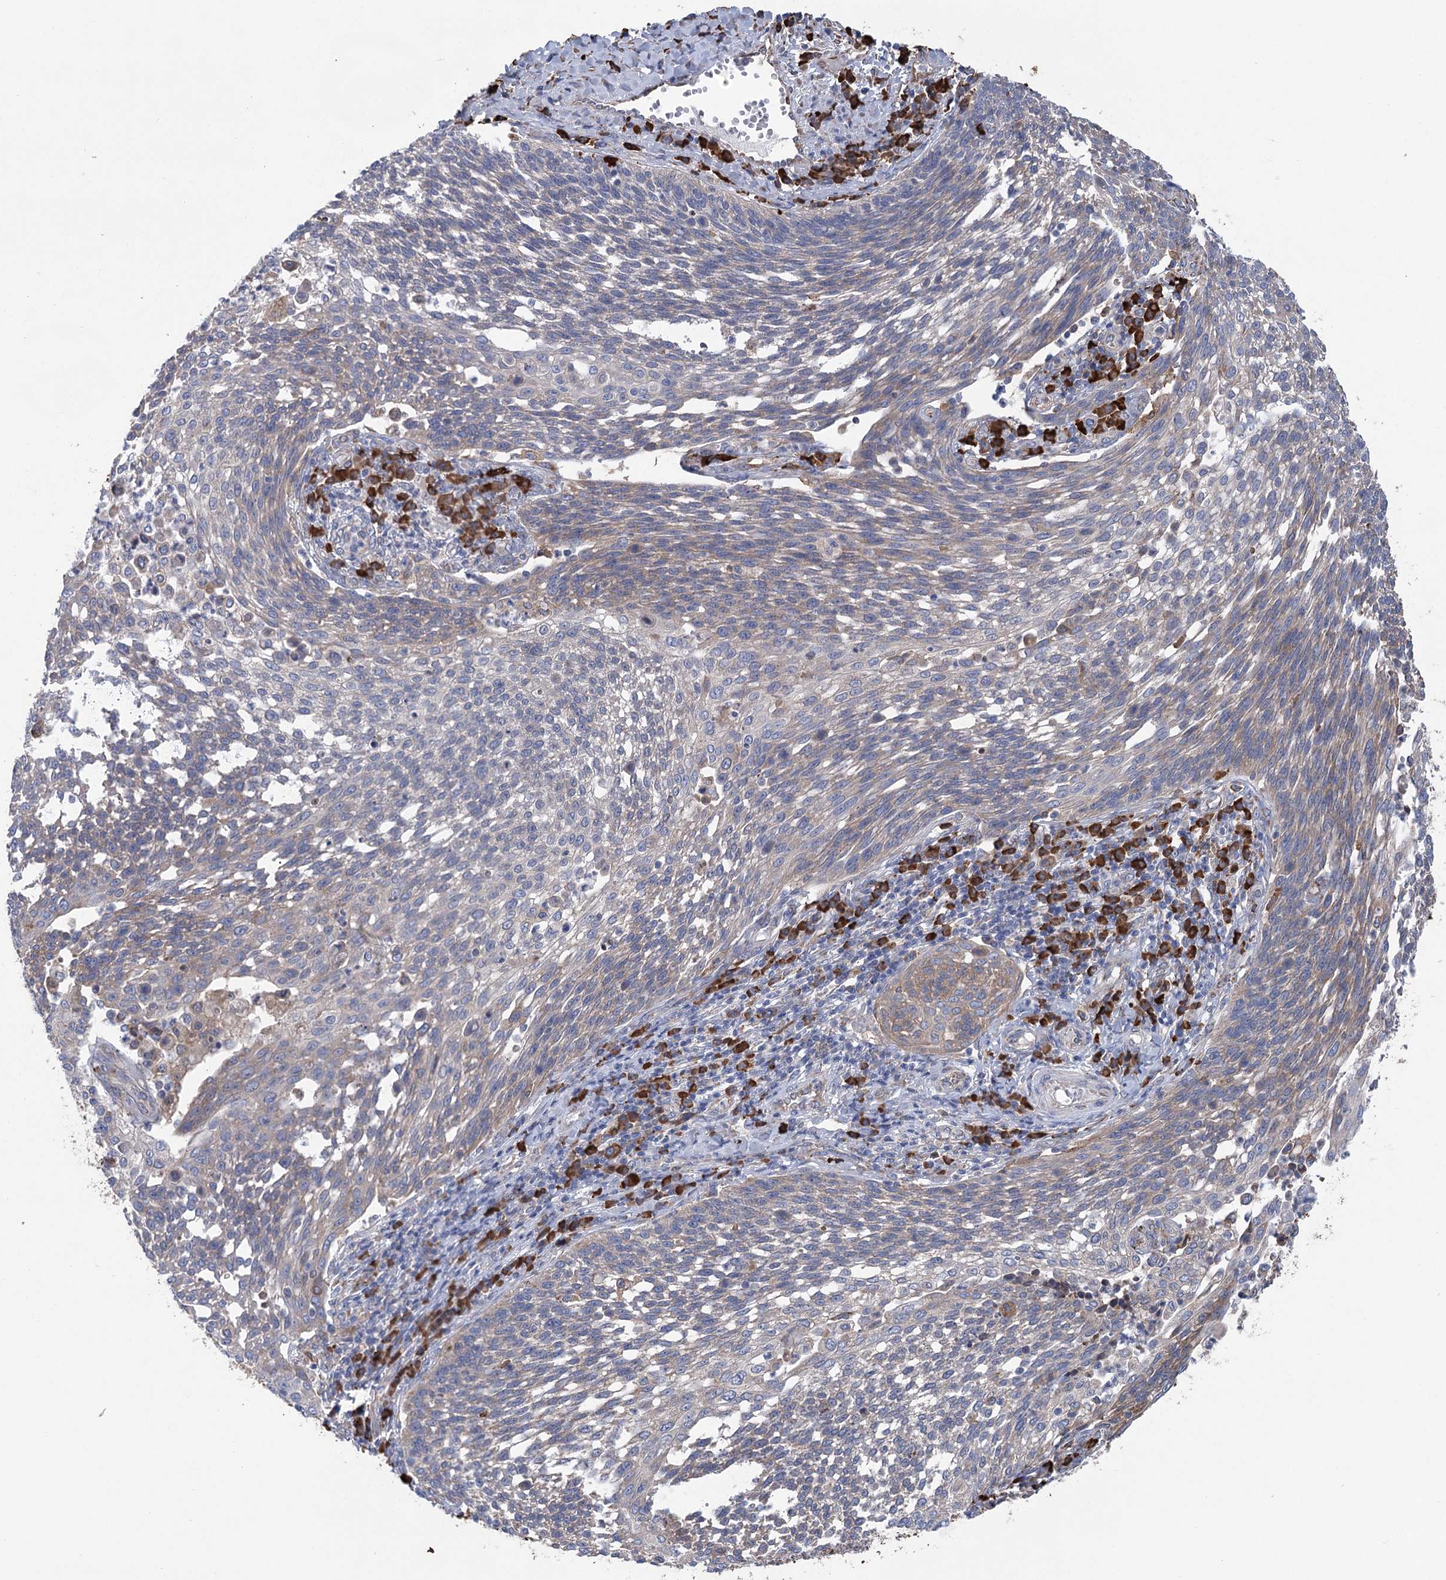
{"staining": {"intensity": "moderate", "quantity": "25%-75%", "location": "cytoplasmic/membranous"}, "tissue": "cervical cancer", "cell_type": "Tumor cells", "image_type": "cancer", "snomed": [{"axis": "morphology", "description": "Squamous cell carcinoma, NOS"}, {"axis": "topography", "description": "Cervix"}], "caption": "DAB (3,3'-diaminobenzidine) immunohistochemical staining of human cervical cancer demonstrates moderate cytoplasmic/membranous protein staining in about 25%-75% of tumor cells.", "gene": "METTL24", "patient": {"sex": "female", "age": 34}}